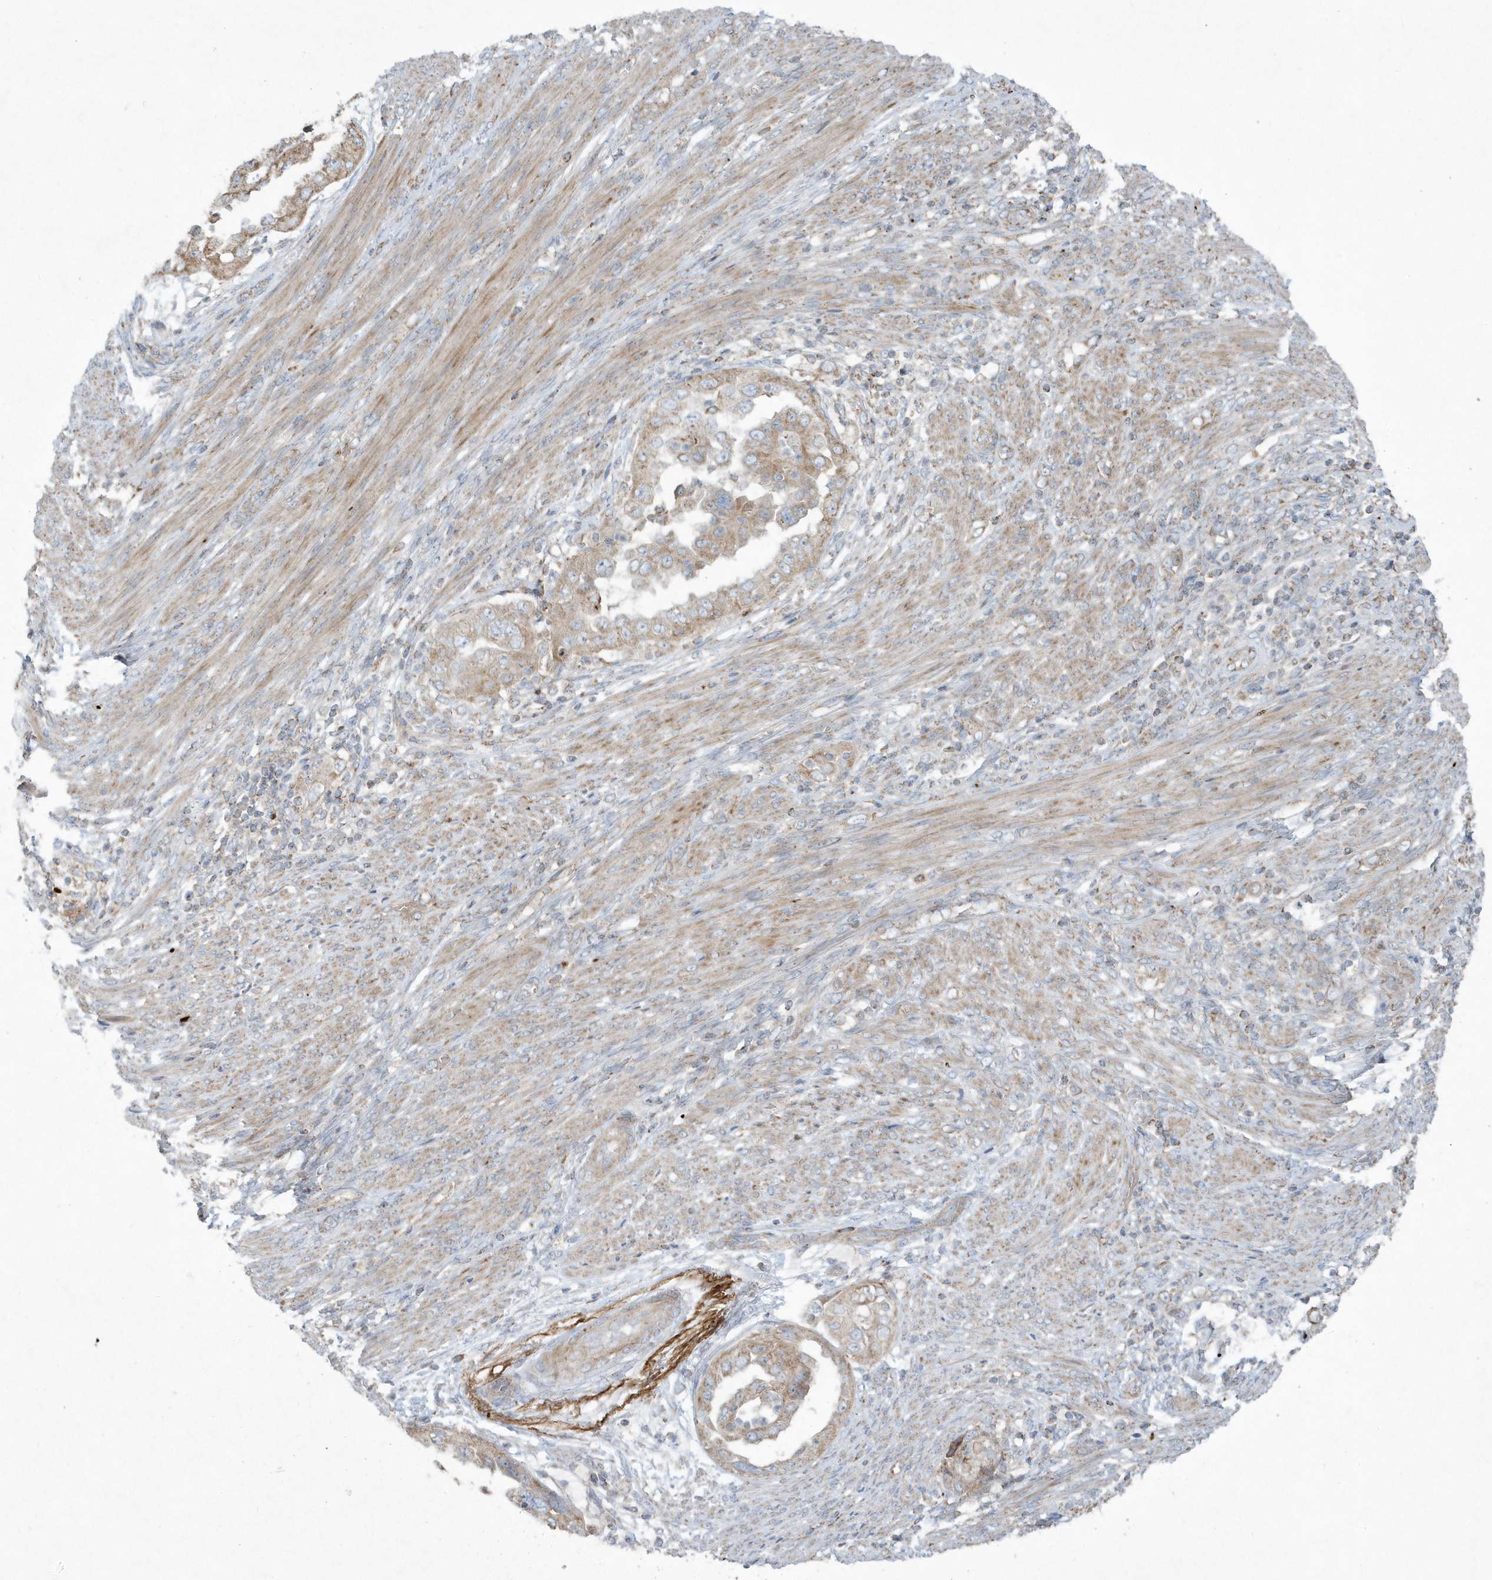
{"staining": {"intensity": "moderate", "quantity": ">75%", "location": "cytoplasmic/membranous"}, "tissue": "endometrial cancer", "cell_type": "Tumor cells", "image_type": "cancer", "snomed": [{"axis": "morphology", "description": "Adenocarcinoma, NOS"}, {"axis": "topography", "description": "Endometrium"}], "caption": "Protein expression analysis of human adenocarcinoma (endometrial) reveals moderate cytoplasmic/membranous positivity in approximately >75% of tumor cells.", "gene": "SLC38A2", "patient": {"sex": "female", "age": 85}}